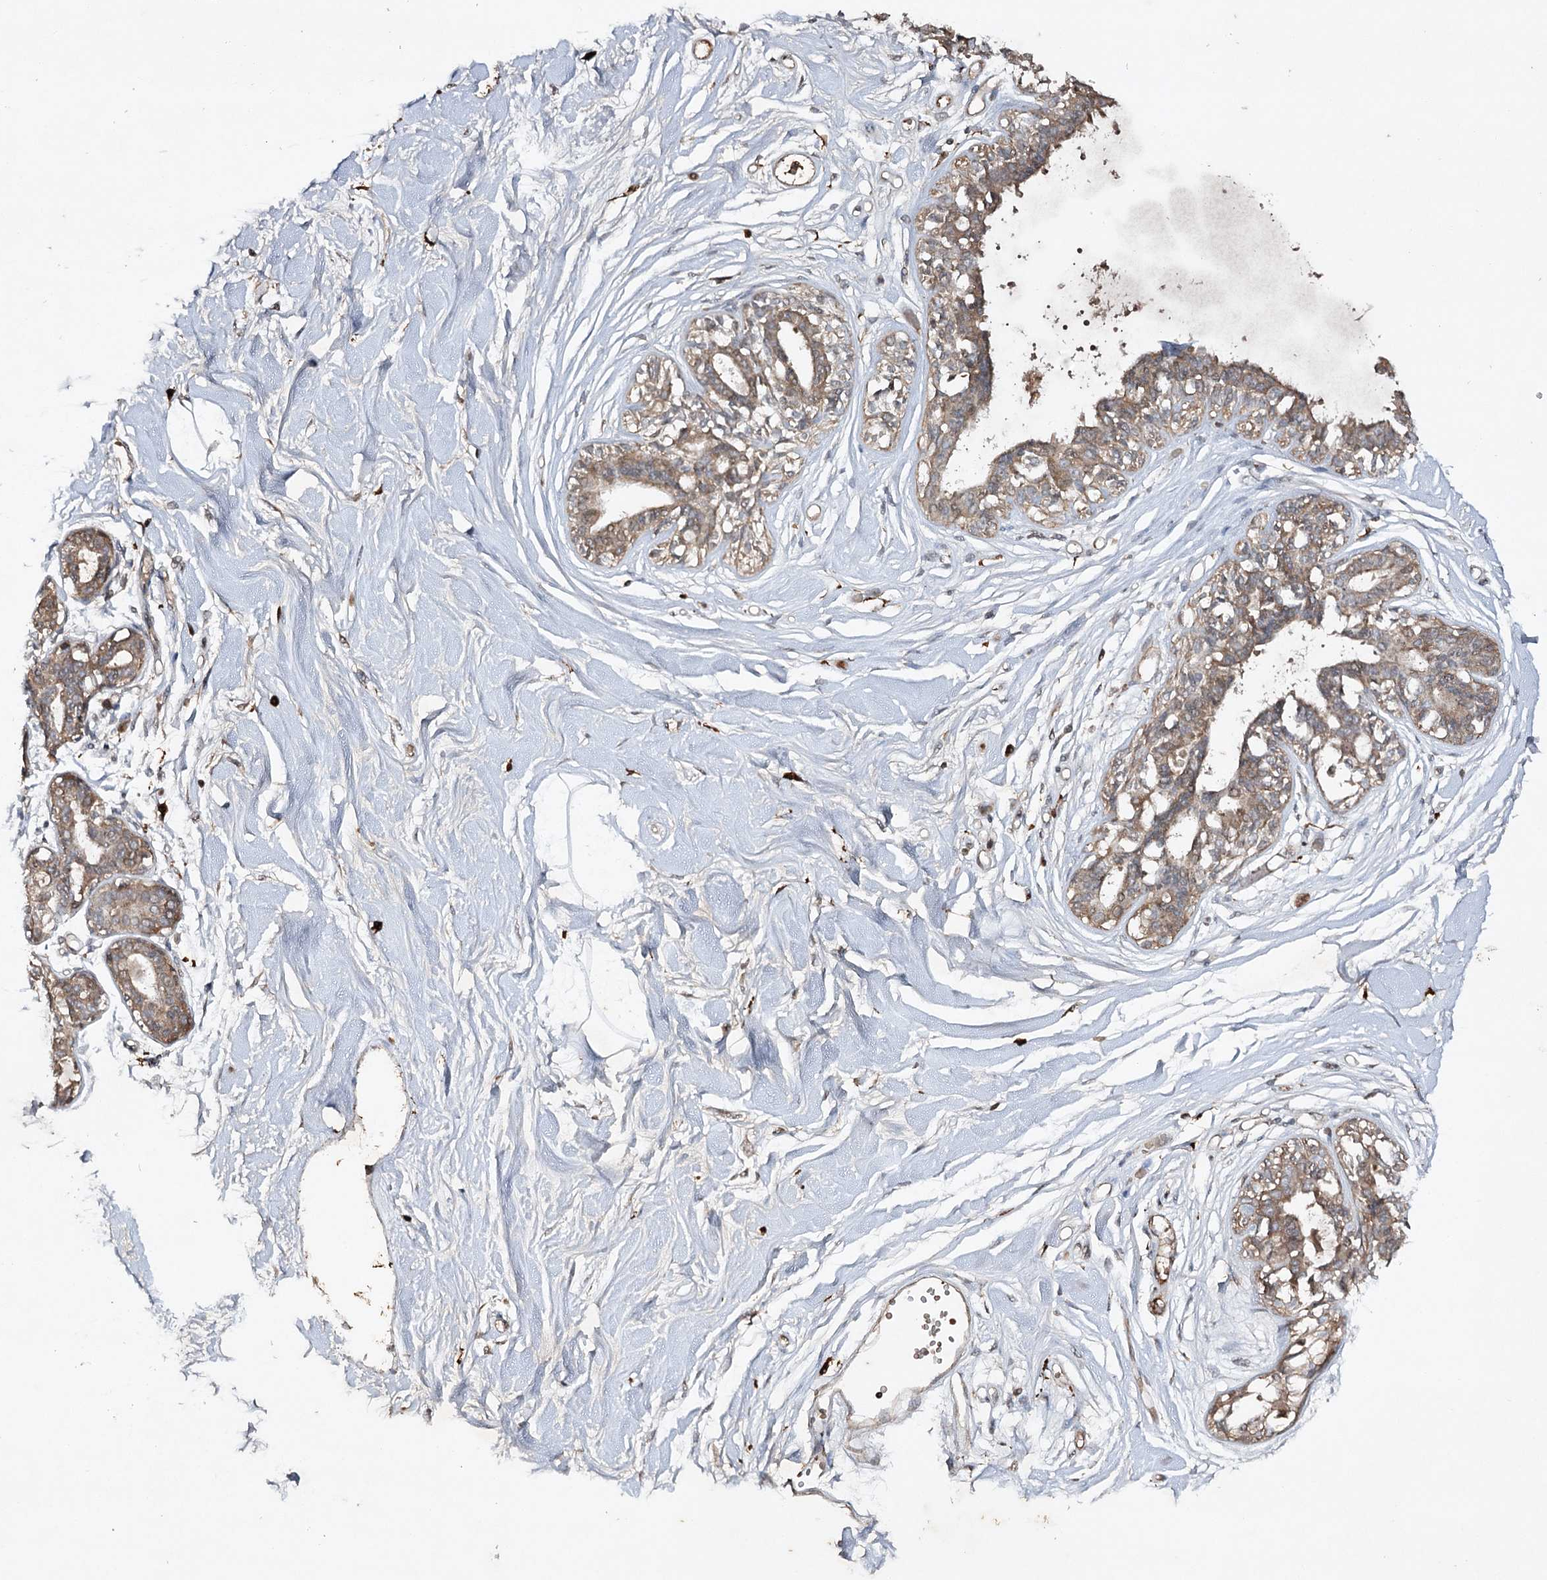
{"staining": {"intensity": "weak", "quantity": "<25%", "location": "cytoplasmic/membranous"}, "tissue": "breast", "cell_type": "Adipocytes", "image_type": "normal", "snomed": [{"axis": "morphology", "description": "Normal tissue, NOS"}, {"axis": "topography", "description": "Breast"}], "caption": "A high-resolution photomicrograph shows immunohistochemistry (IHC) staining of unremarkable breast, which displays no significant staining in adipocytes.", "gene": "CYP2B6", "patient": {"sex": "female", "age": 45}}